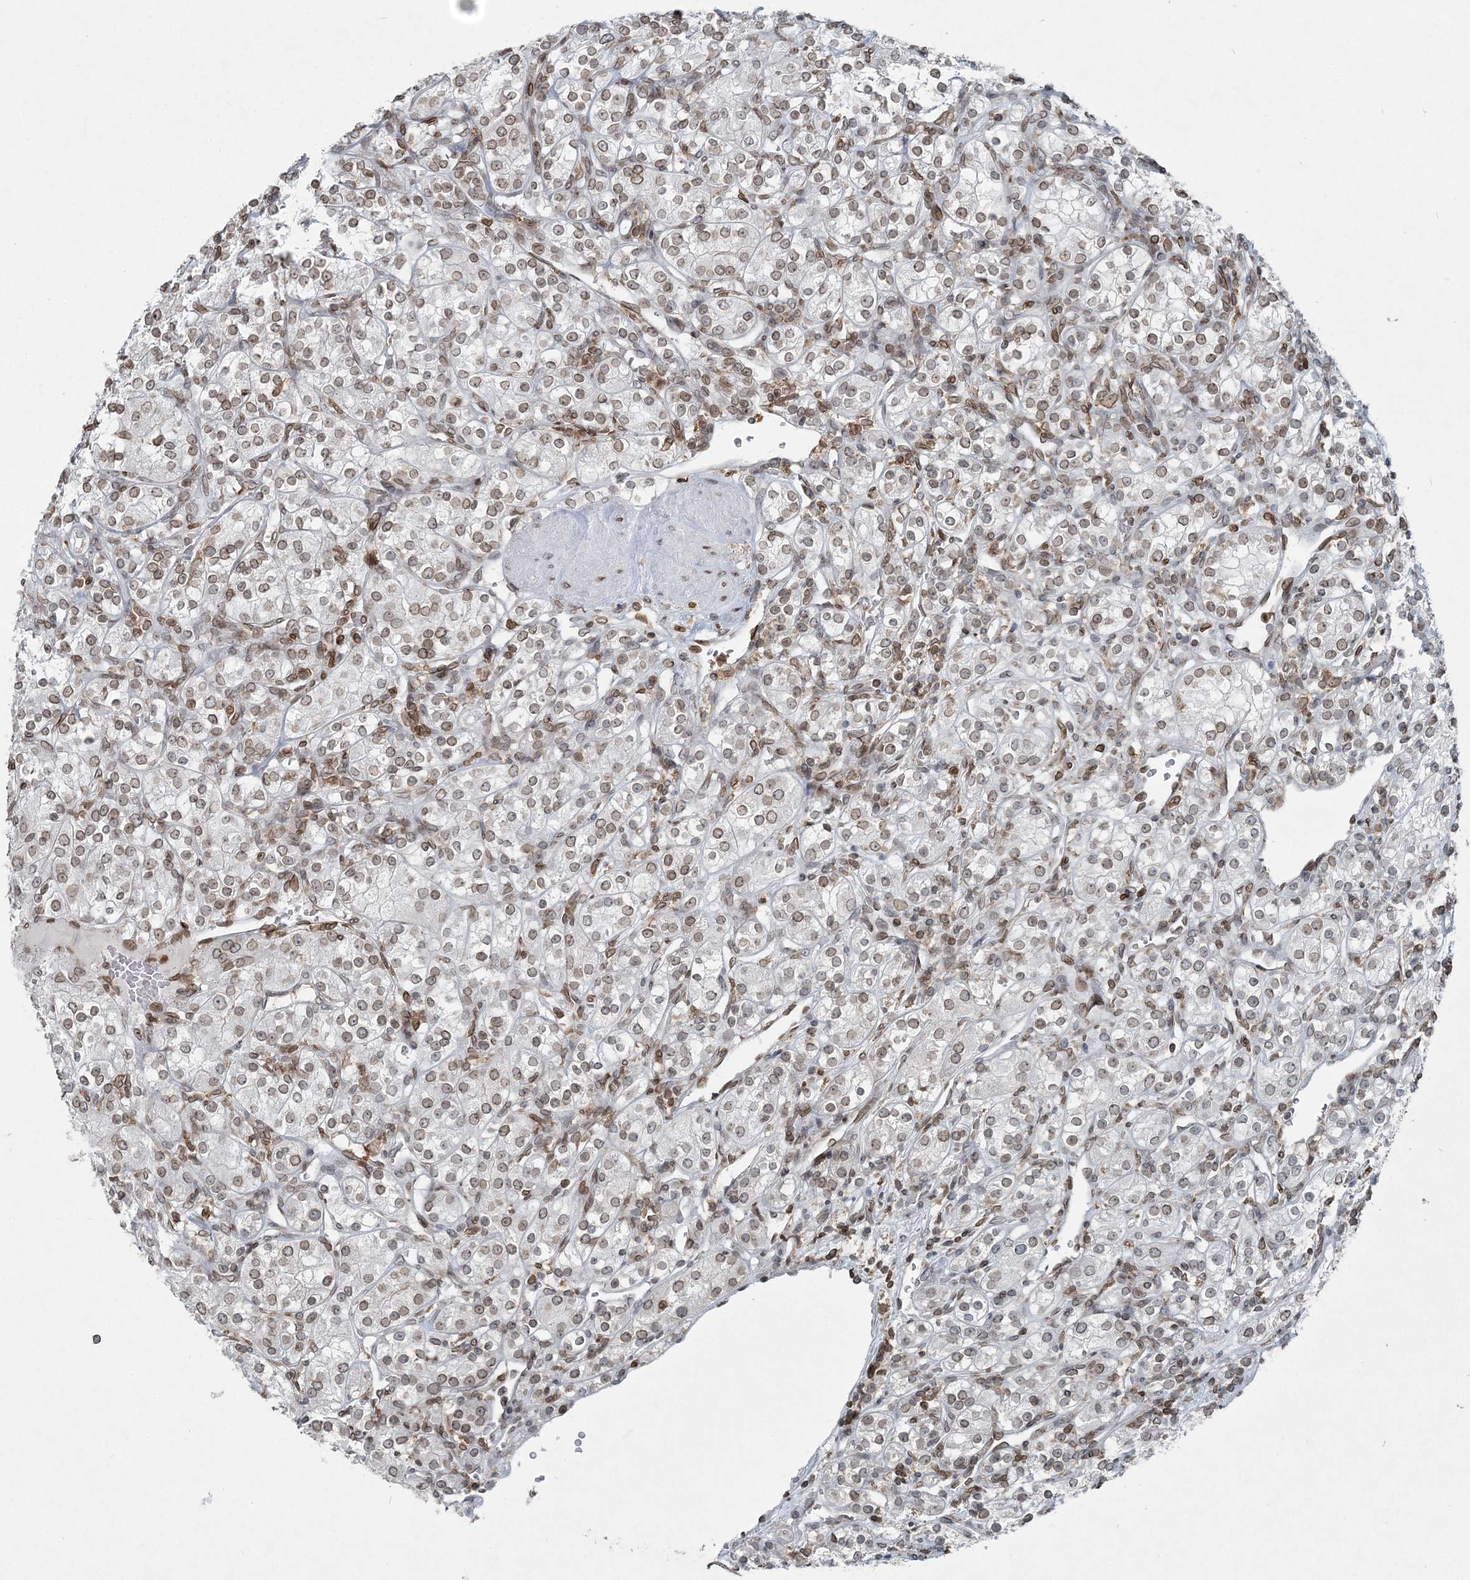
{"staining": {"intensity": "moderate", "quantity": ">75%", "location": "cytoplasmic/membranous,nuclear"}, "tissue": "renal cancer", "cell_type": "Tumor cells", "image_type": "cancer", "snomed": [{"axis": "morphology", "description": "Adenocarcinoma, NOS"}, {"axis": "topography", "description": "Kidney"}], "caption": "Adenocarcinoma (renal) stained with immunohistochemistry (IHC) displays moderate cytoplasmic/membranous and nuclear positivity in about >75% of tumor cells. (IHC, brightfield microscopy, high magnification).", "gene": "GJD4", "patient": {"sex": "male", "age": 77}}